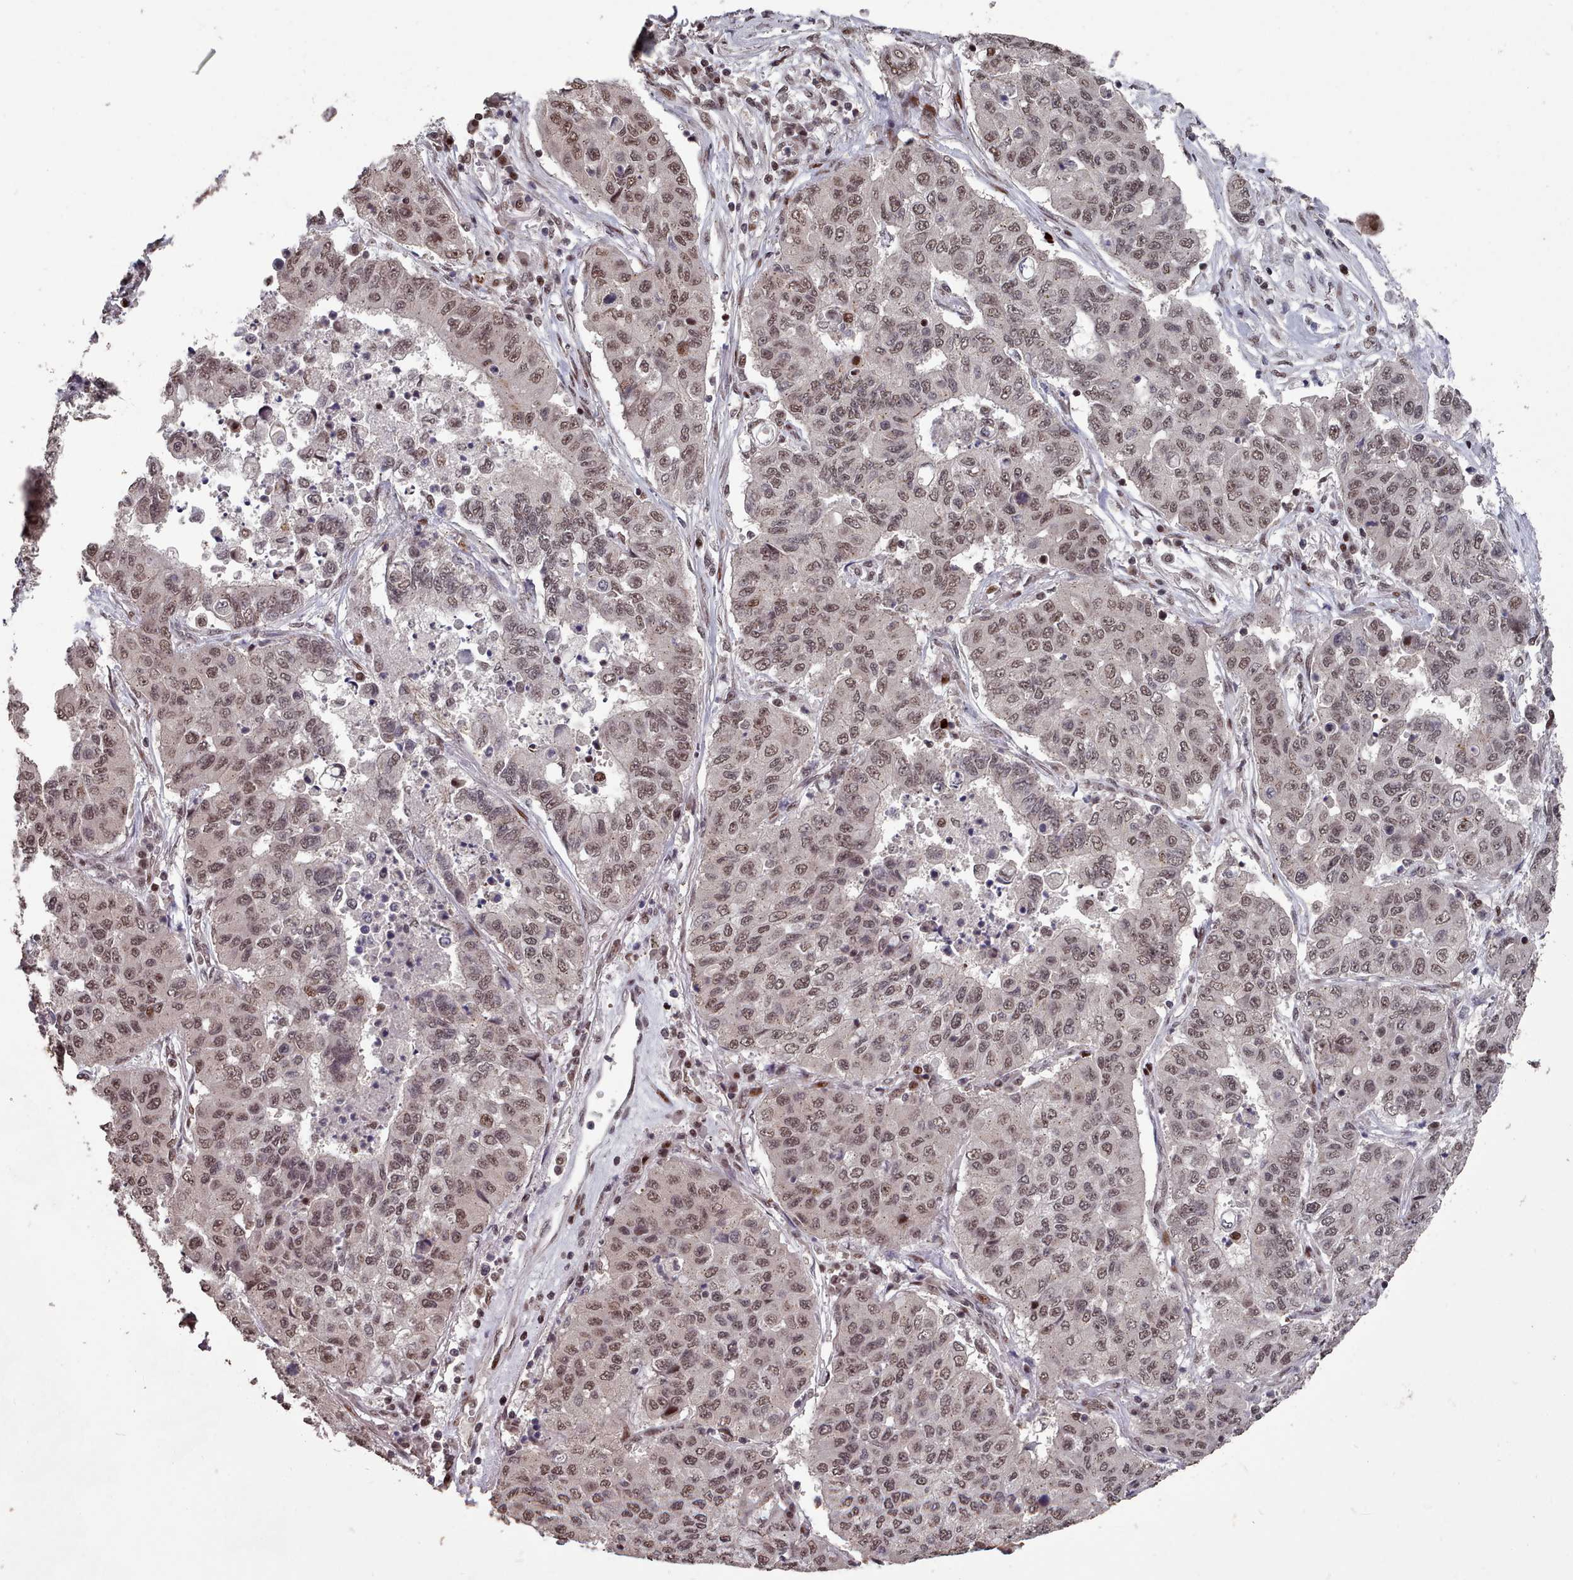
{"staining": {"intensity": "moderate", "quantity": ">75%", "location": "nuclear"}, "tissue": "lung cancer", "cell_type": "Tumor cells", "image_type": "cancer", "snomed": [{"axis": "morphology", "description": "Squamous cell carcinoma, NOS"}, {"axis": "topography", "description": "Lung"}], "caption": "A histopathology image of lung squamous cell carcinoma stained for a protein reveals moderate nuclear brown staining in tumor cells.", "gene": "PNRC2", "patient": {"sex": "male", "age": 74}}